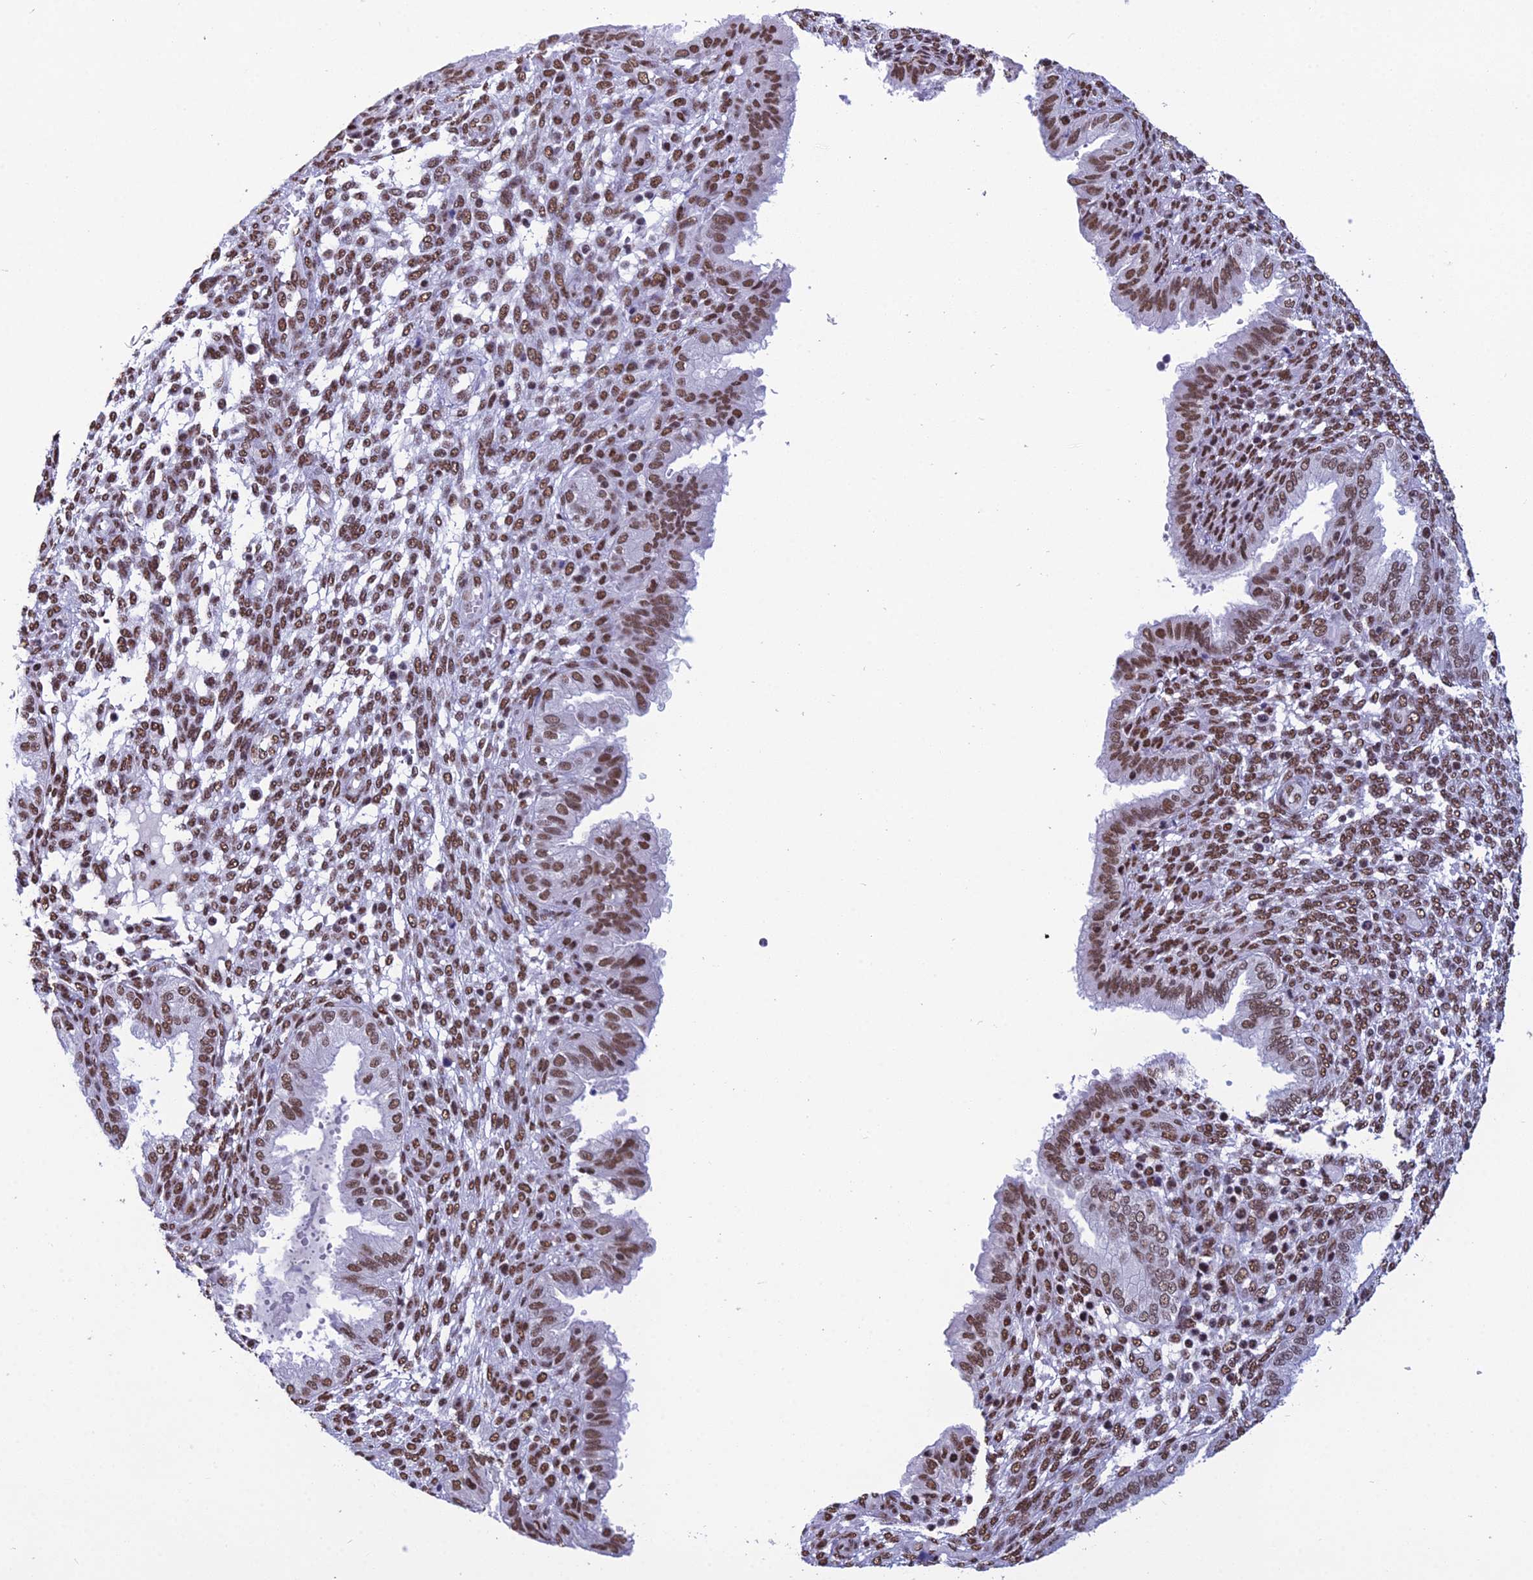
{"staining": {"intensity": "moderate", "quantity": "25%-75%", "location": "nuclear"}, "tissue": "endometrium", "cell_type": "Cells in endometrial stroma", "image_type": "normal", "snomed": [{"axis": "morphology", "description": "Normal tissue, NOS"}, {"axis": "topography", "description": "Endometrium"}], "caption": "Immunohistochemistry staining of benign endometrium, which demonstrates medium levels of moderate nuclear staining in about 25%-75% of cells in endometrial stroma indicating moderate nuclear protein expression. The staining was performed using DAB (brown) for protein detection and nuclei were counterstained in hematoxylin (blue).", "gene": "PRAMEF12", "patient": {"sex": "female", "age": 33}}